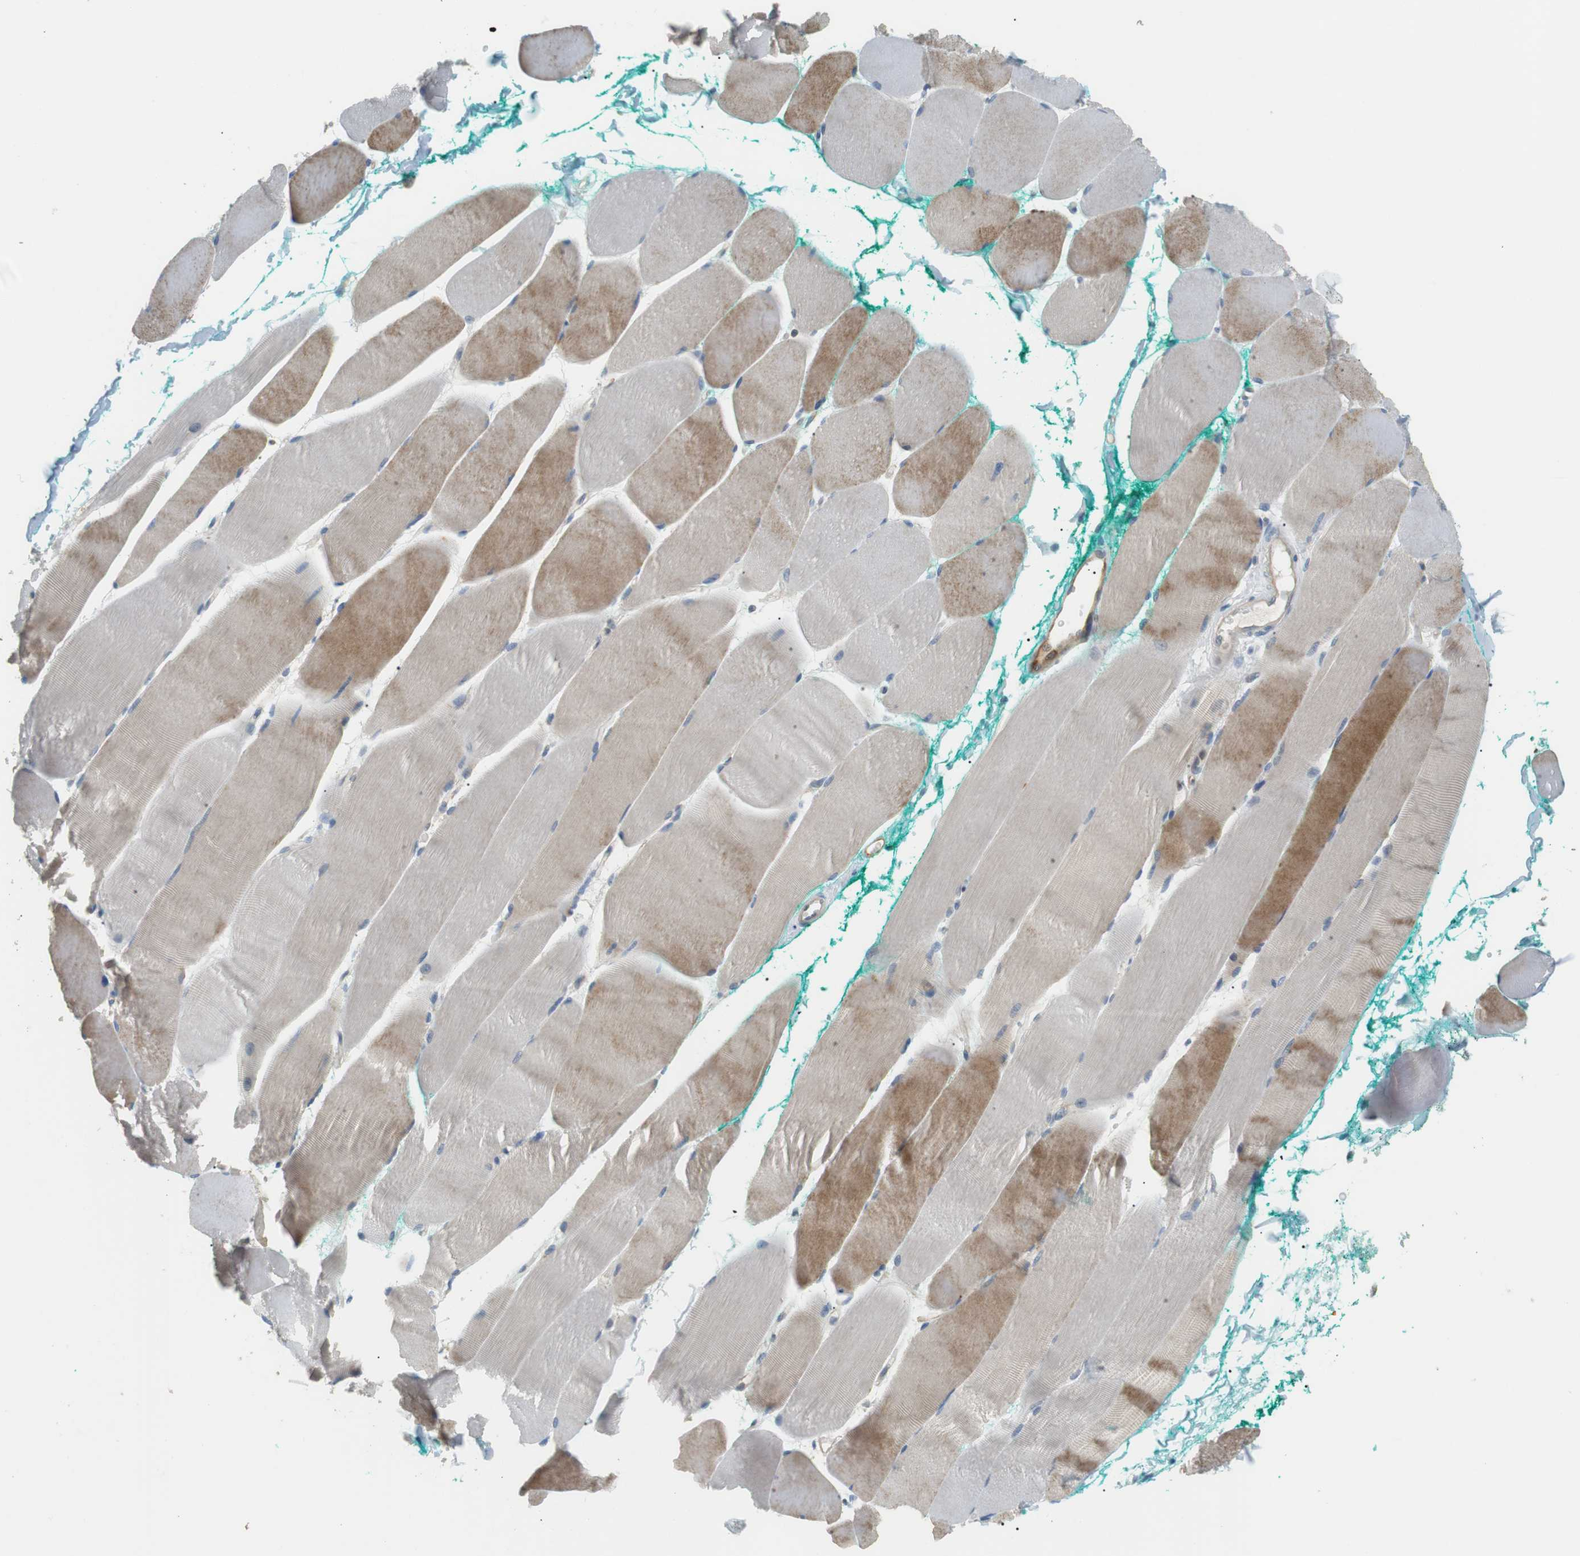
{"staining": {"intensity": "moderate", "quantity": "<25%", "location": "cytoplasmic/membranous"}, "tissue": "skeletal muscle", "cell_type": "Myocytes", "image_type": "normal", "snomed": [{"axis": "morphology", "description": "Normal tissue, NOS"}, {"axis": "morphology", "description": "Squamous cell carcinoma, NOS"}, {"axis": "topography", "description": "Skeletal muscle"}], "caption": "Immunohistochemistry (IHC) (DAB) staining of normal skeletal muscle displays moderate cytoplasmic/membranous protein expression in about <25% of myocytes.", "gene": "TMEM200A", "patient": {"sex": "male", "age": 51}}